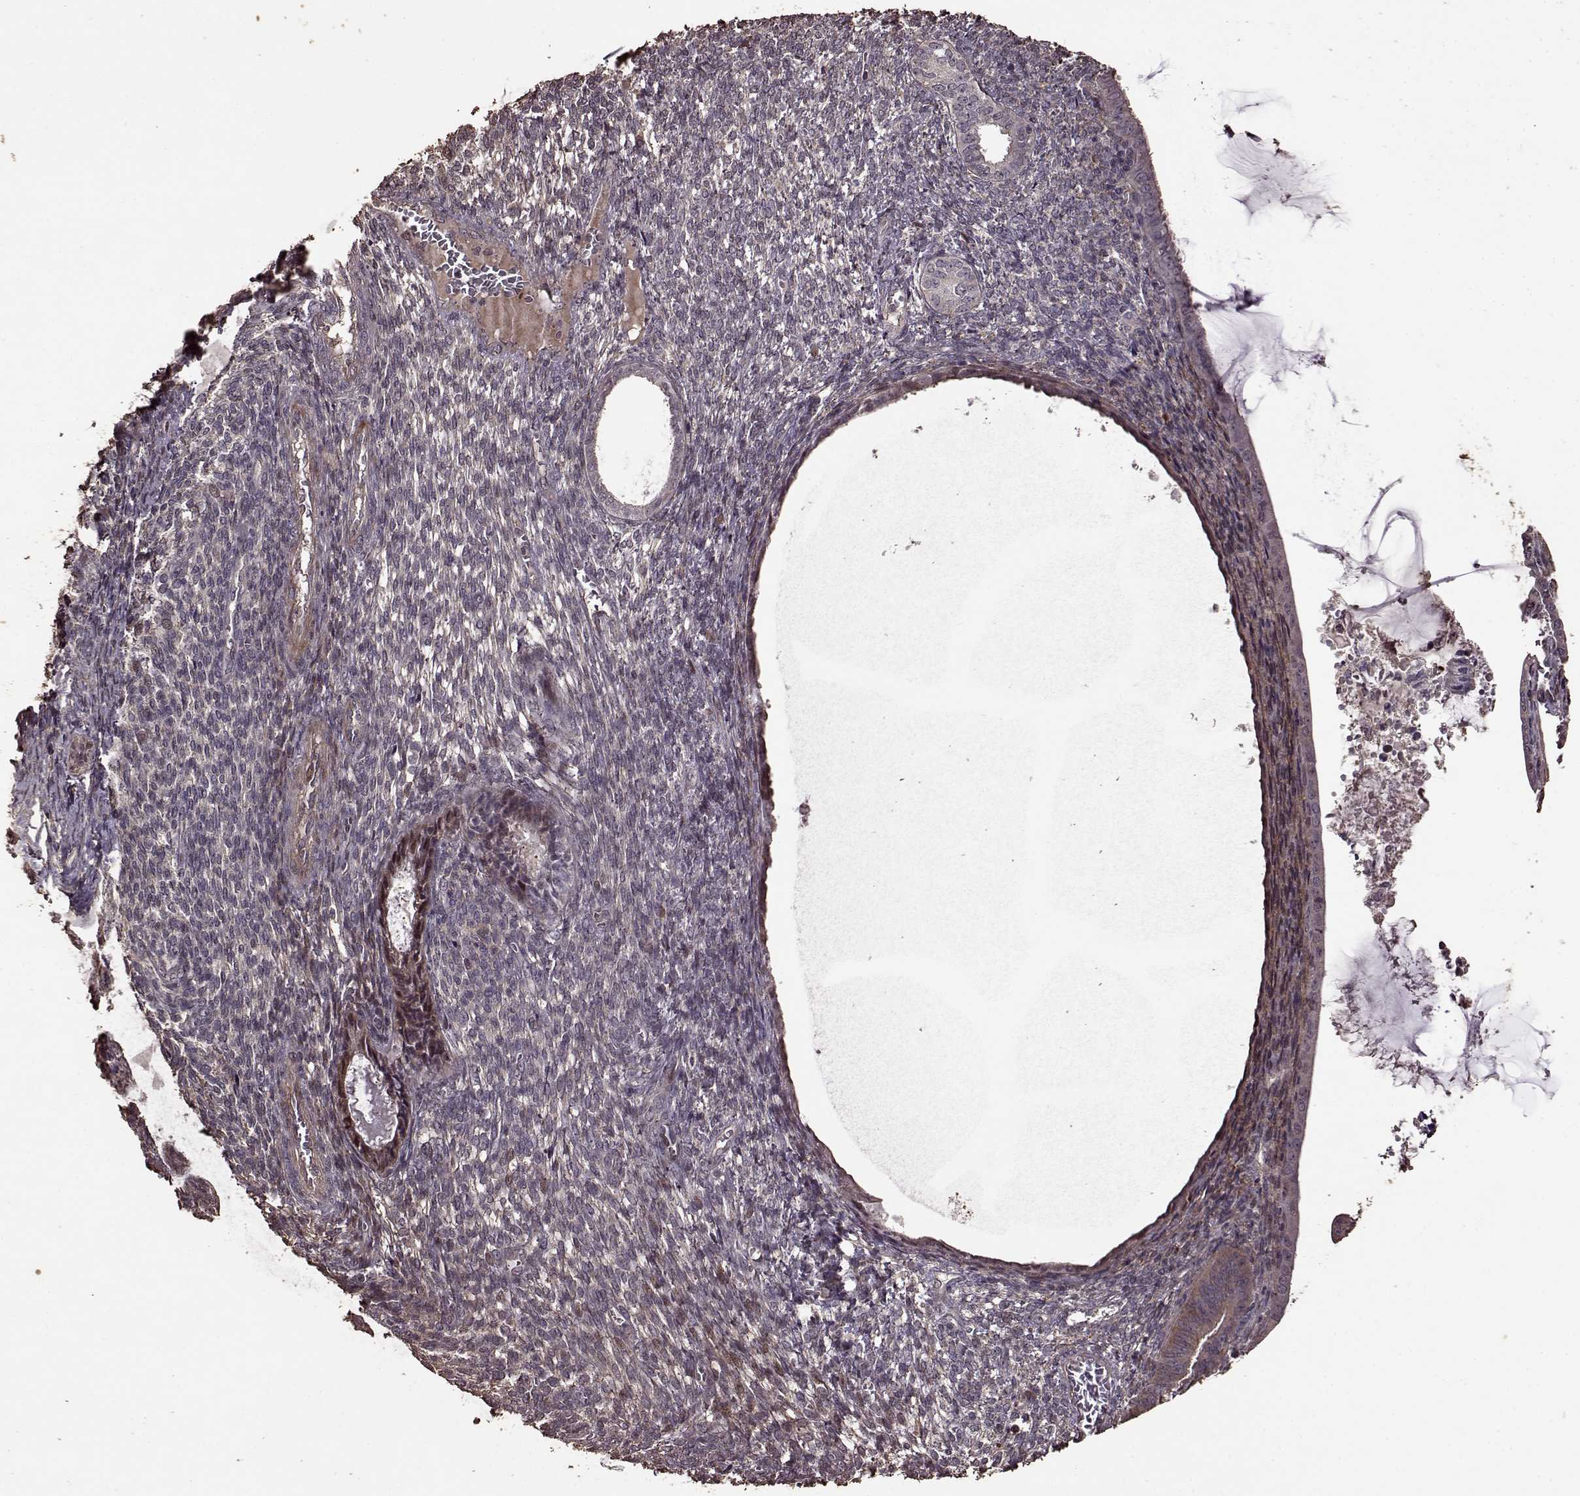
{"staining": {"intensity": "moderate", "quantity": "<25%", "location": "cytoplasmic/membranous"}, "tissue": "endometrial cancer", "cell_type": "Tumor cells", "image_type": "cancer", "snomed": [{"axis": "morphology", "description": "Adenocarcinoma, NOS"}, {"axis": "topography", "description": "Endometrium"}], "caption": "Immunohistochemical staining of human endometrial cancer exhibits moderate cytoplasmic/membranous protein staining in about <25% of tumor cells.", "gene": "FBXW11", "patient": {"sex": "female", "age": 86}}